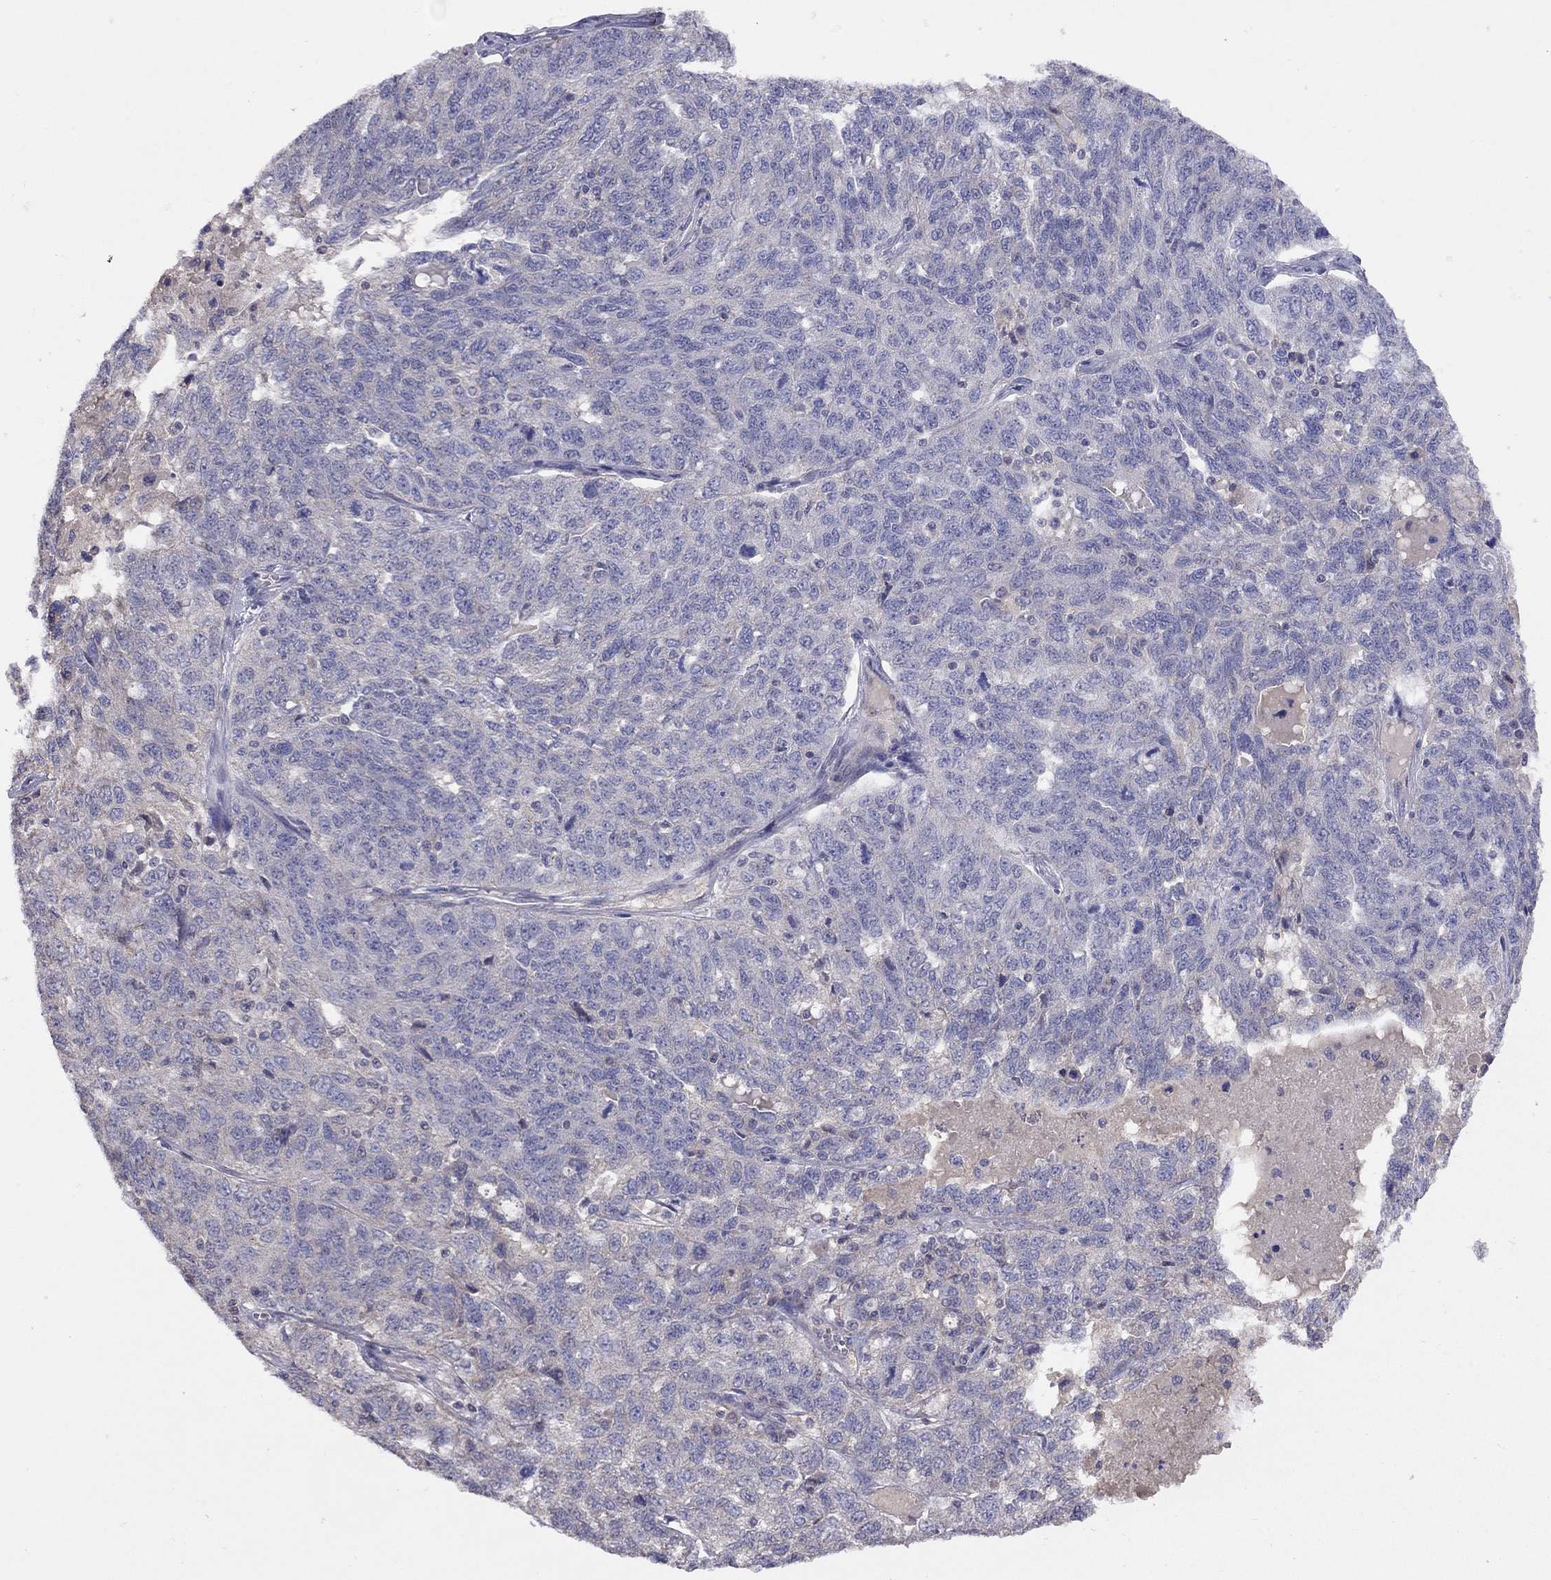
{"staining": {"intensity": "negative", "quantity": "none", "location": "none"}, "tissue": "ovarian cancer", "cell_type": "Tumor cells", "image_type": "cancer", "snomed": [{"axis": "morphology", "description": "Cystadenocarcinoma, serous, NOS"}, {"axis": "topography", "description": "Ovary"}], "caption": "A histopathology image of serous cystadenocarcinoma (ovarian) stained for a protein displays no brown staining in tumor cells.", "gene": "RTP5", "patient": {"sex": "female", "age": 71}}